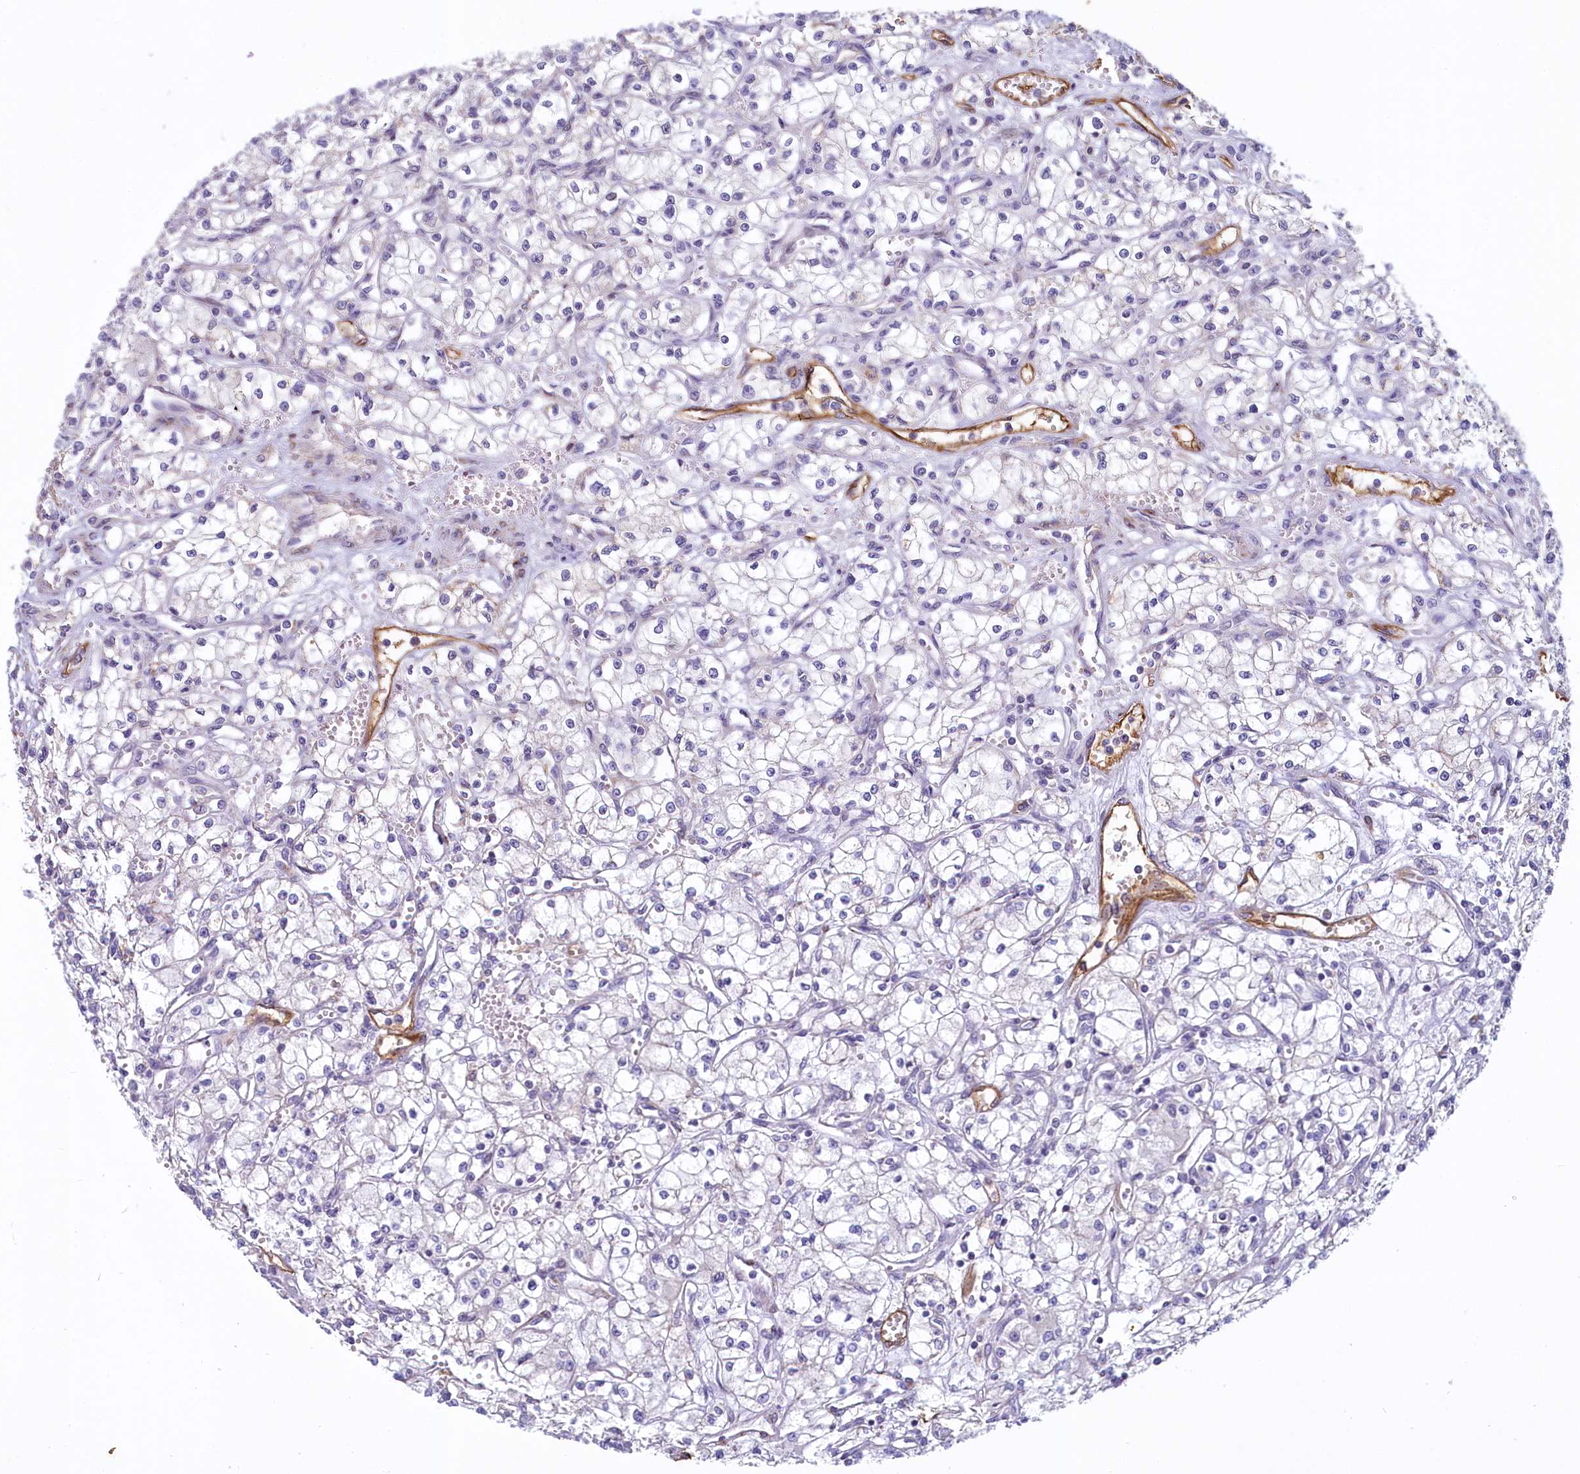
{"staining": {"intensity": "negative", "quantity": "none", "location": "none"}, "tissue": "renal cancer", "cell_type": "Tumor cells", "image_type": "cancer", "snomed": [{"axis": "morphology", "description": "Adenocarcinoma, NOS"}, {"axis": "topography", "description": "Kidney"}], "caption": "Immunohistochemistry (IHC) histopathology image of renal cancer (adenocarcinoma) stained for a protein (brown), which reveals no staining in tumor cells. The staining is performed using DAB brown chromogen with nuclei counter-stained in using hematoxylin.", "gene": "PROCR", "patient": {"sex": "male", "age": 59}}